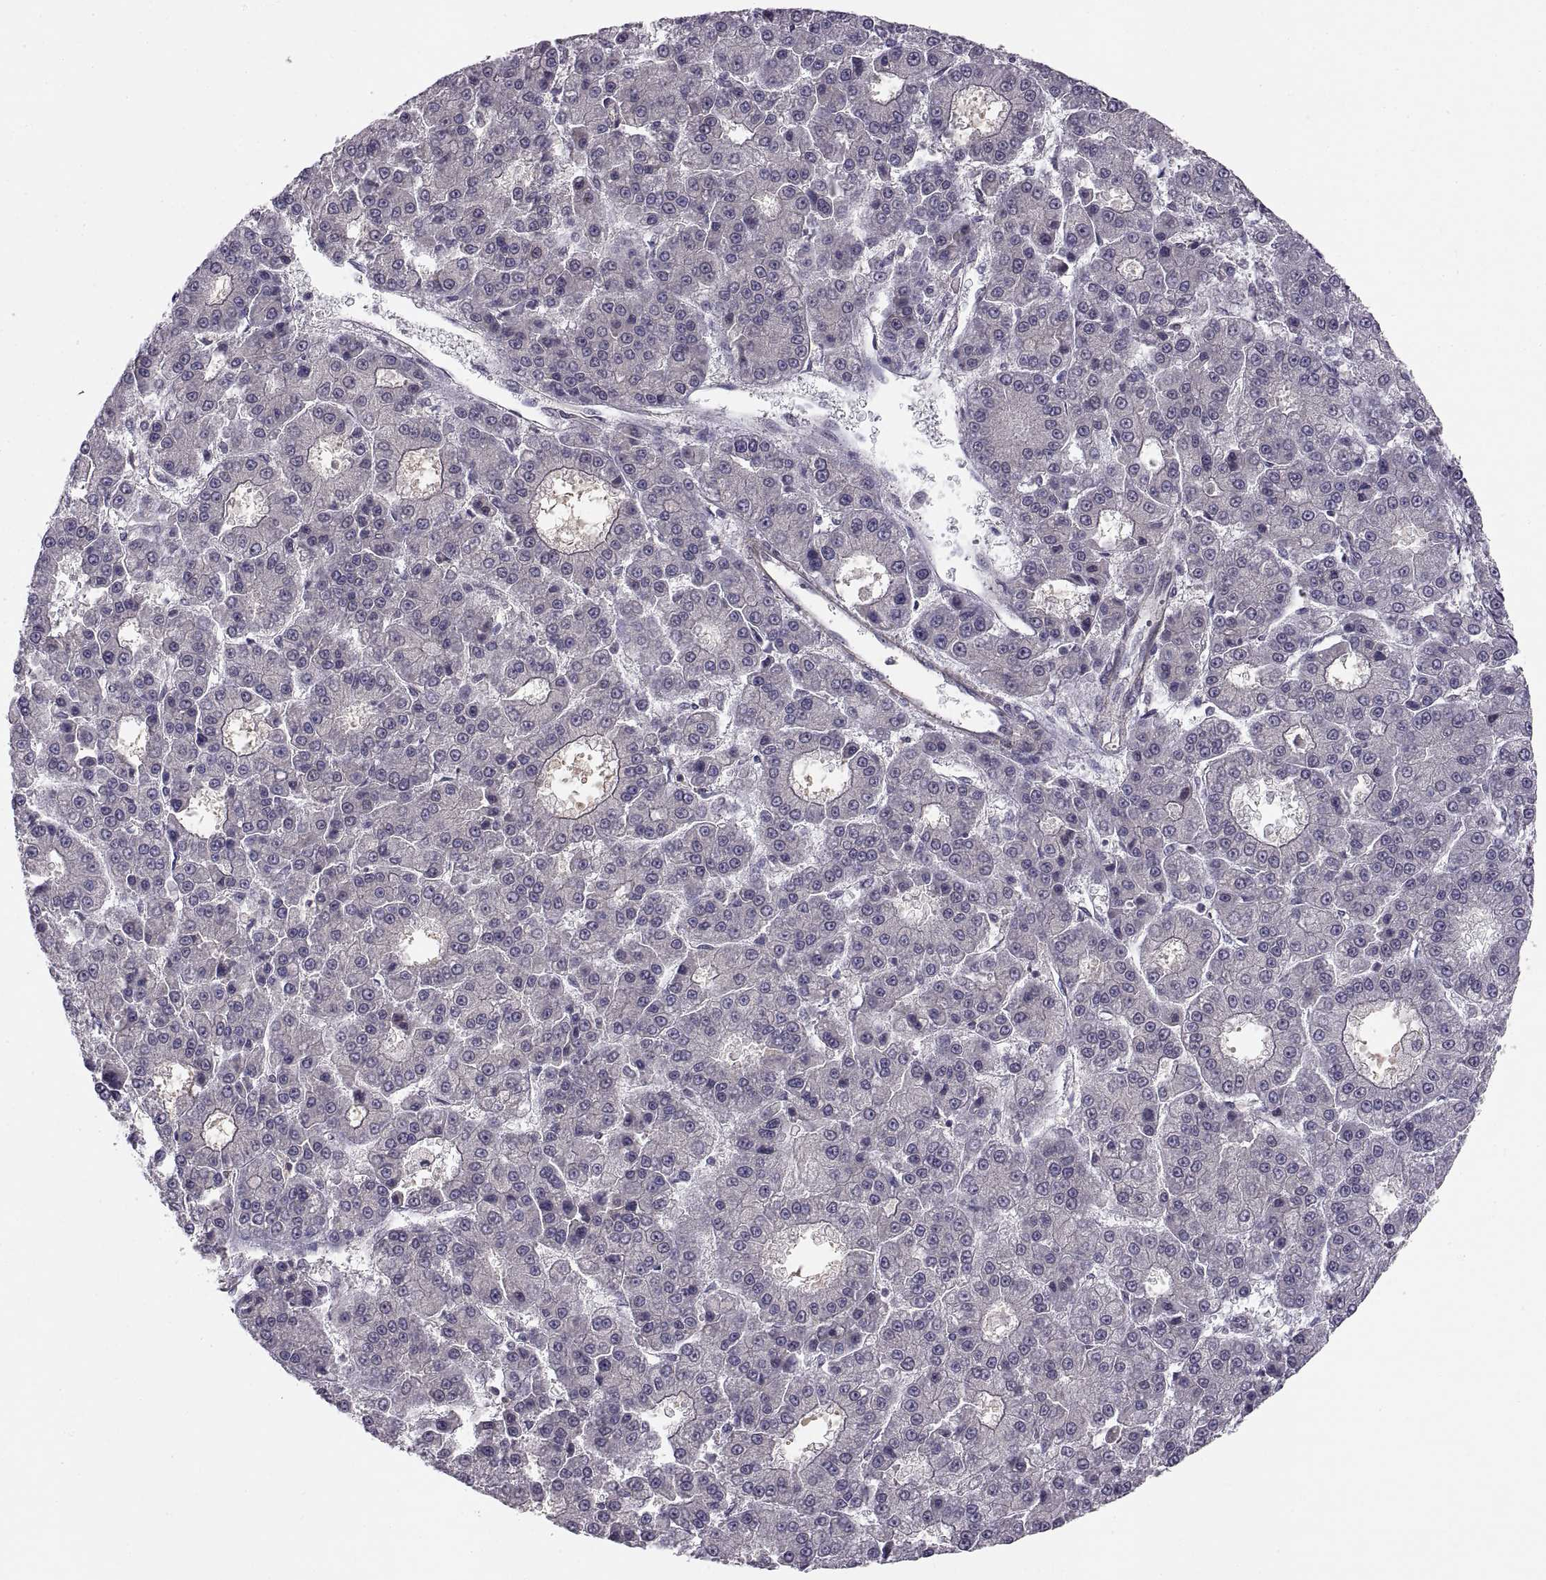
{"staining": {"intensity": "negative", "quantity": "none", "location": "none"}, "tissue": "liver cancer", "cell_type": "Tumor cells", "image_type": "cancer", "snomed": [{"axis": "morphology", "description": "Carcinoma, Hepatocellular, NOS"}, {"axis": "topography", "description": "Liver"}], "caption": "A high-resolution image shows IHC staining of liver cancer (hepatocellular carcinoma), which shows no significant expression in tumor cells.", "gene": "ABL2", "patient": {"sex": "male", "age": 70}}